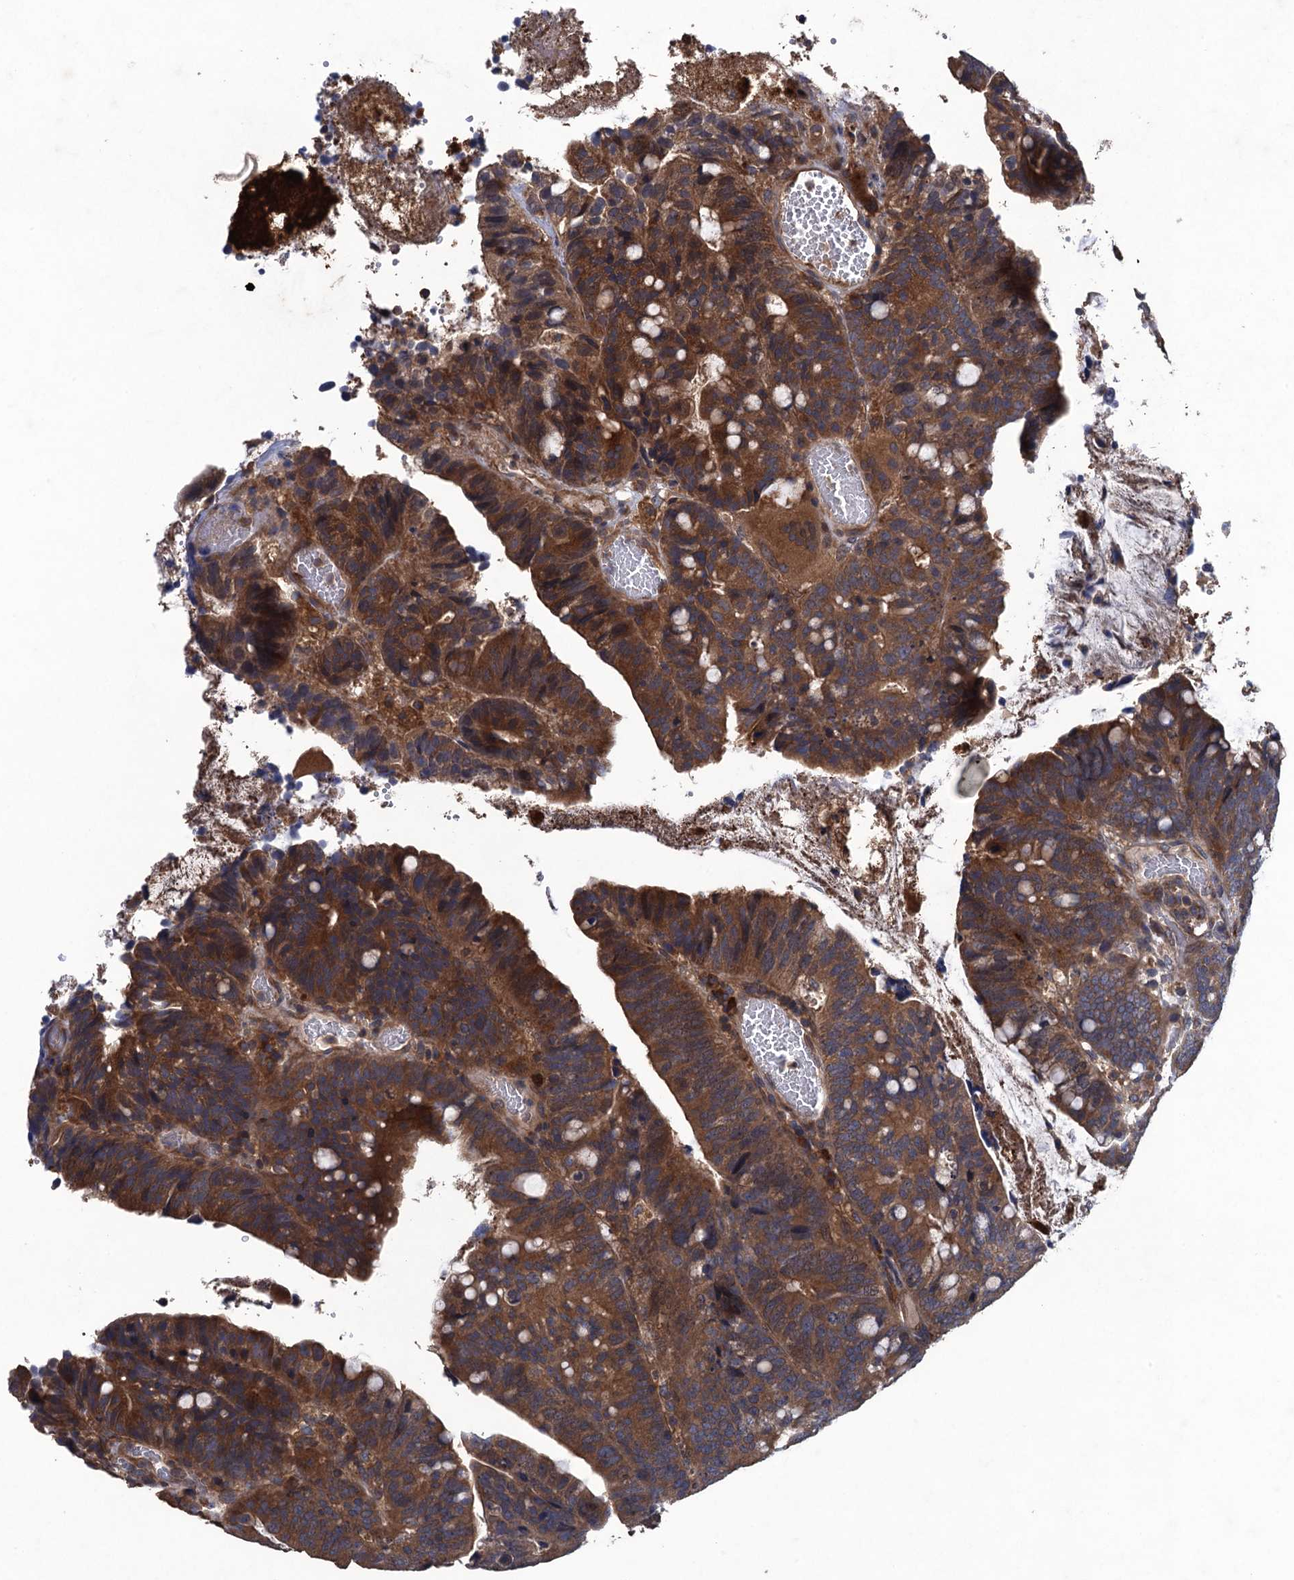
{"staining": {"intensity": "moderate", "quantity": ">75%", "location": "cytoplasmic/membranous"}, "tissue": "colorectal cancer", "cell_type": "Tumor cells", "image_type": "cancer", "snomed": [{"axis": "morphology", "description": "Adenocarcinoma, NOS"}, {"axis": "topography", "description": "Colon"}], "caption": "There is medium levels of moderate cytoplasmic/membranous staining in tumor cells of colorectal cancer (adenocarcinoma), as demonstrated by immunohistochemical staining (brown color).", "gene": "CNTN5", "patient": {"sex": "female", "age": 66}}